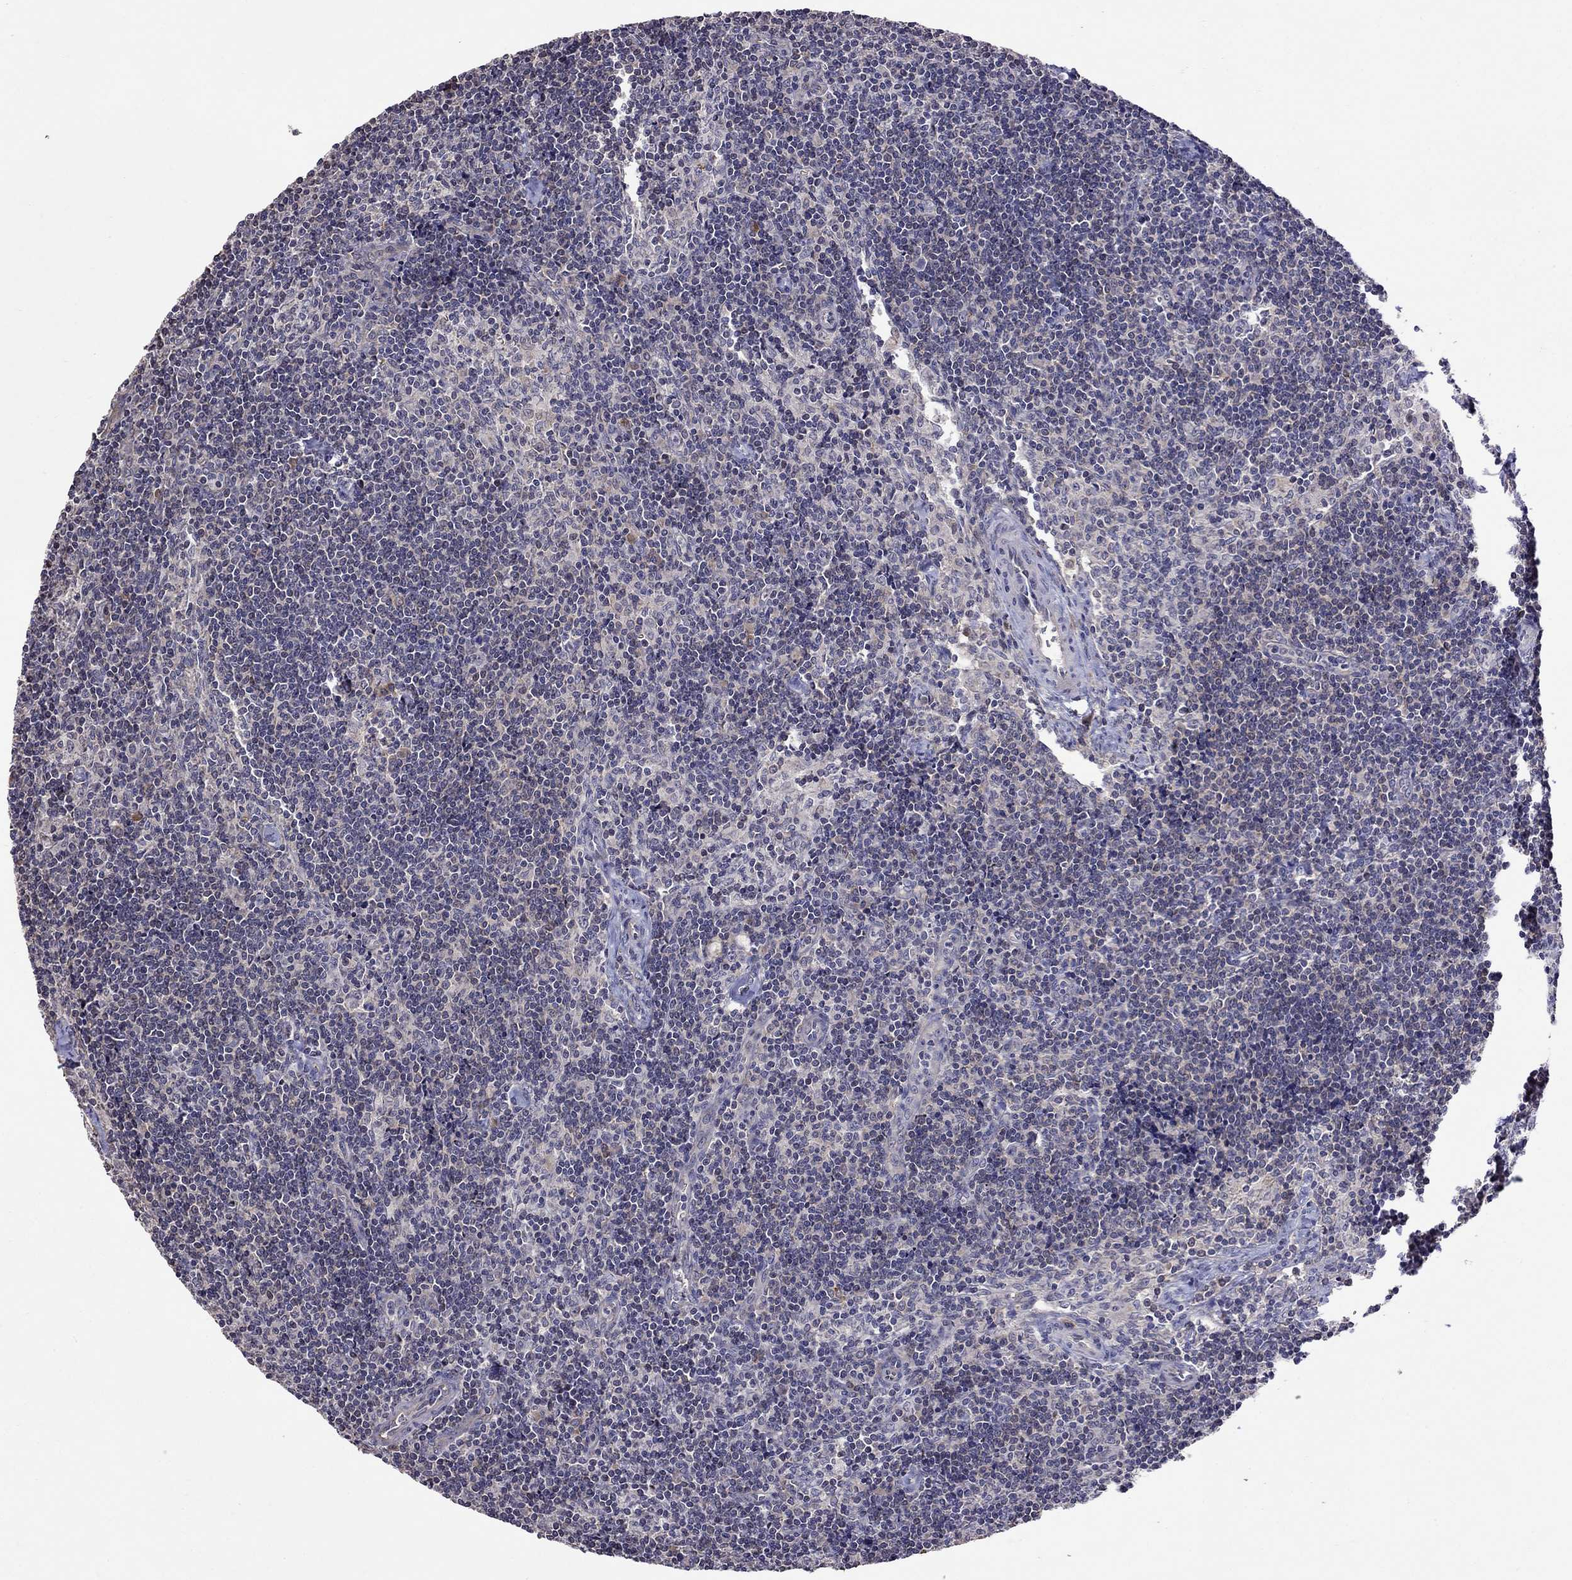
{"staining": {"intensity": "negative", "quantity": "none", "location": "none"}, "tissue": "lymph node", "cell_type": "Germinal center cells", "image_type": "normal", "snomed": [{"axis": "morphology", "description": "Normal tissue, NOS"}, {"axis": "topography", "description": "Lymph node"}], "caption": "Human lymph node stained for a protein using IHC exhibits no staining in germinal center cells.", "gene": "ADAM28", "patient": {"sex": "female", "age": 51}}